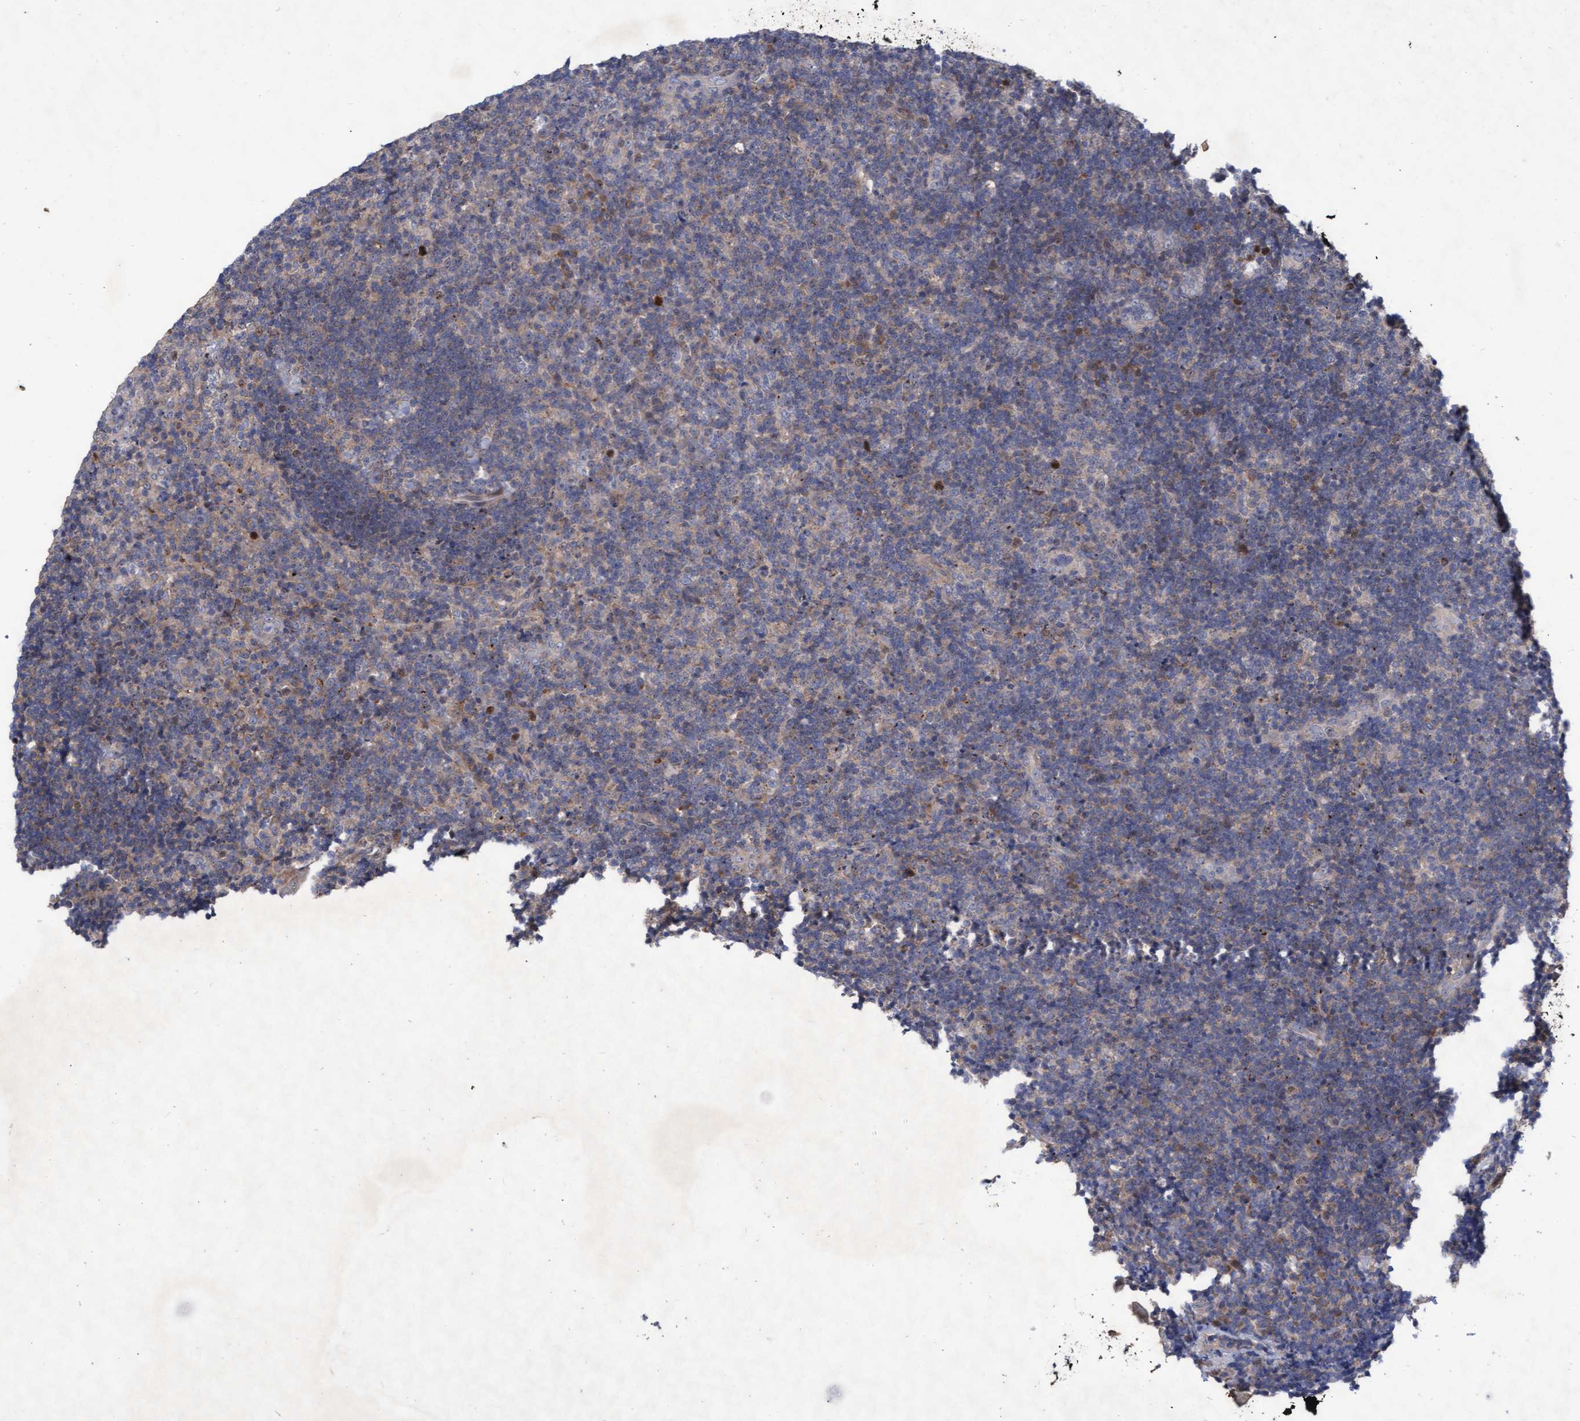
{"staining": {"intensity": "weak", "quantity": "<25%", "location": "cytoplasmic/membranous"}, "tissue": "lymphoma", "cell_type": "Tumor cells", "image_type": "cancer", "snomed": [{"axis": "morphology", "description": "Malignant lymphoma, non-Hodgkin's type, High grade"}, {"axis": "topography", "description": "Tonsil"}], "caption": "Tumor cells show no significant positivity in lymphoma.", "gene": "ABCF2", "patient": {"sex": "female", "age": 36}}